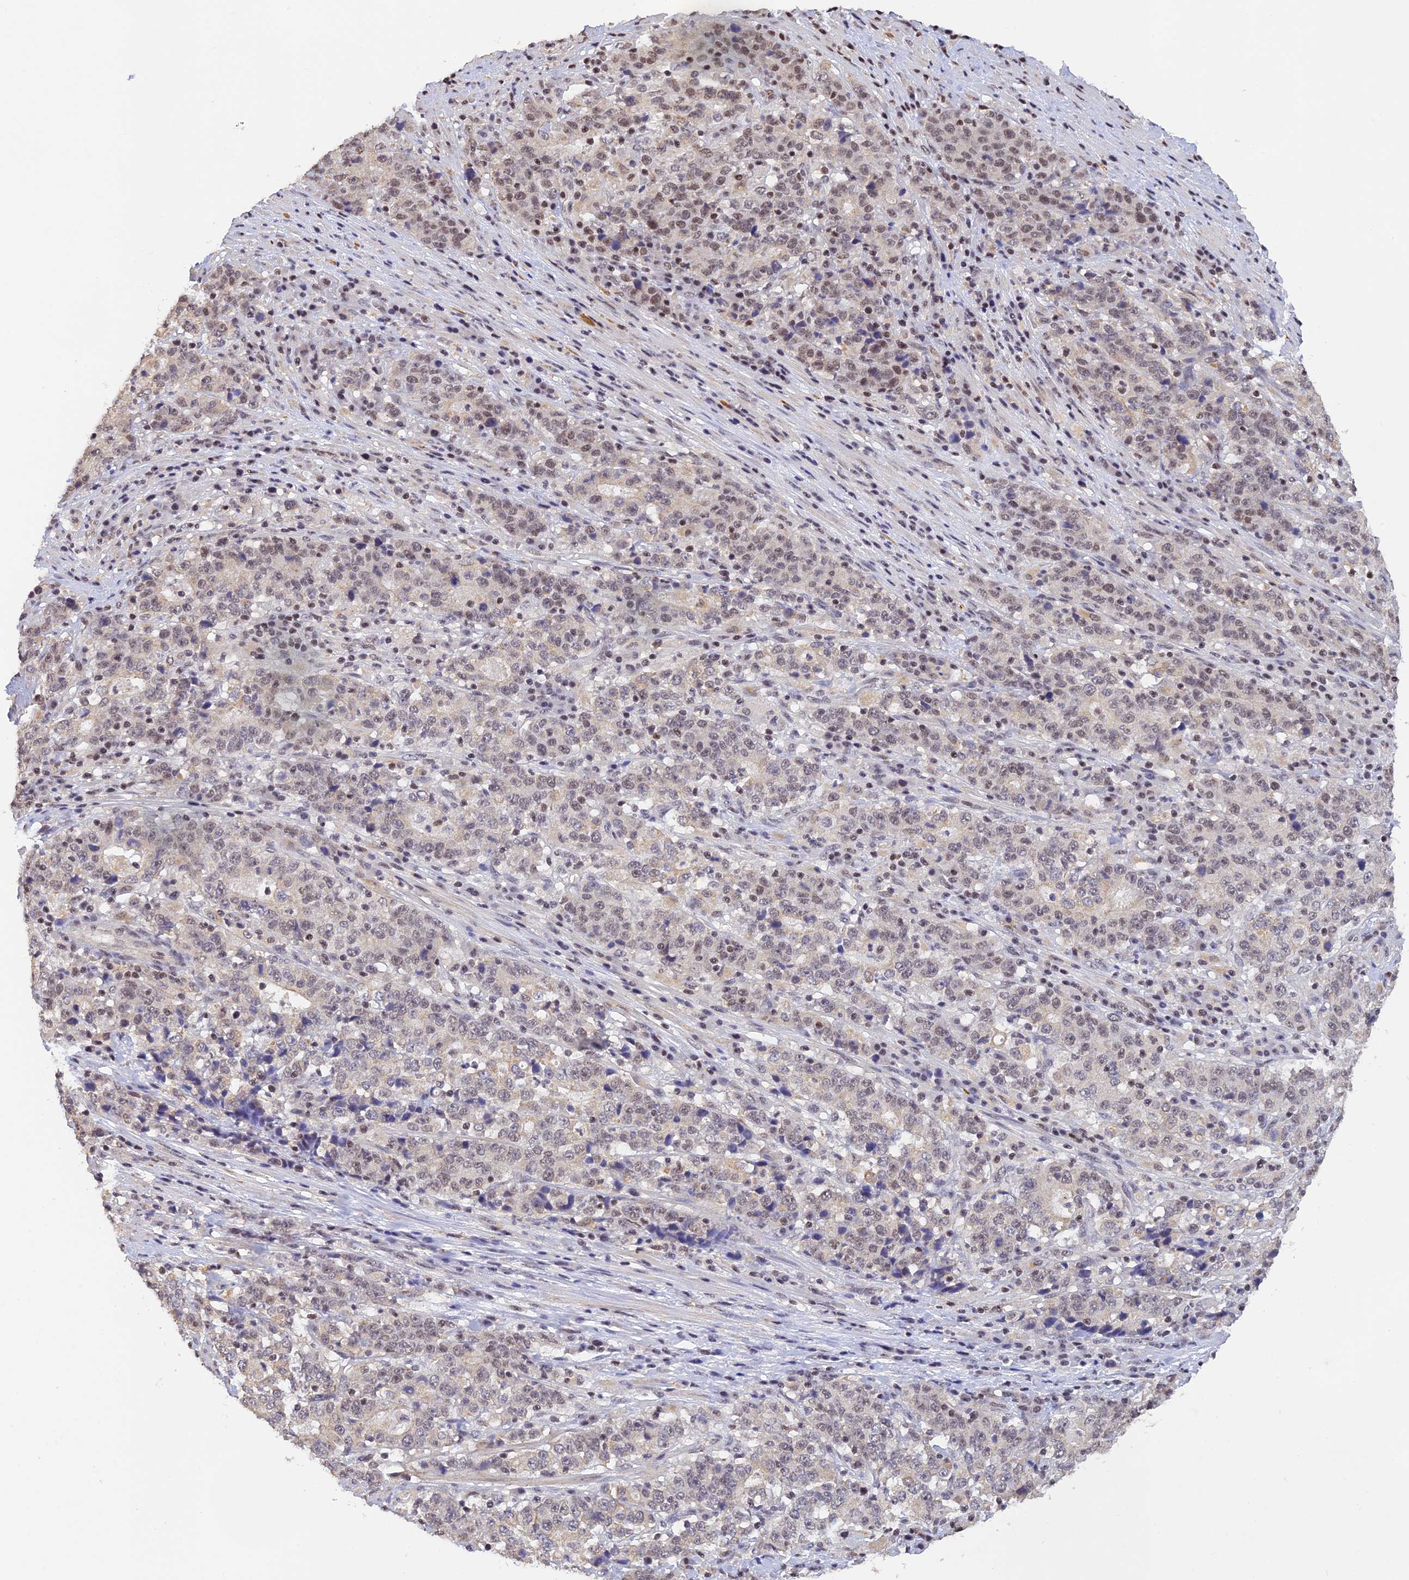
{"staining": {"intensity": "weak", "quantity": "<25%", "location": "nuclear"}, "tissue": "stomach cancer", "cell_type": "Tumor cells", "image_type": "cancer", "snomed": [{"axis": "morphology", "description": "Adenocarcinoma, NOS"}, {"axis": "topography", "description": "Stomach"}], "caption": "High power microscopy photomicrograph of an IHC image of stomach cancer, revealing no significant expression in tumor cells.", "gene": "THAP11", "patient": {"sex": "male", "age": 59}}